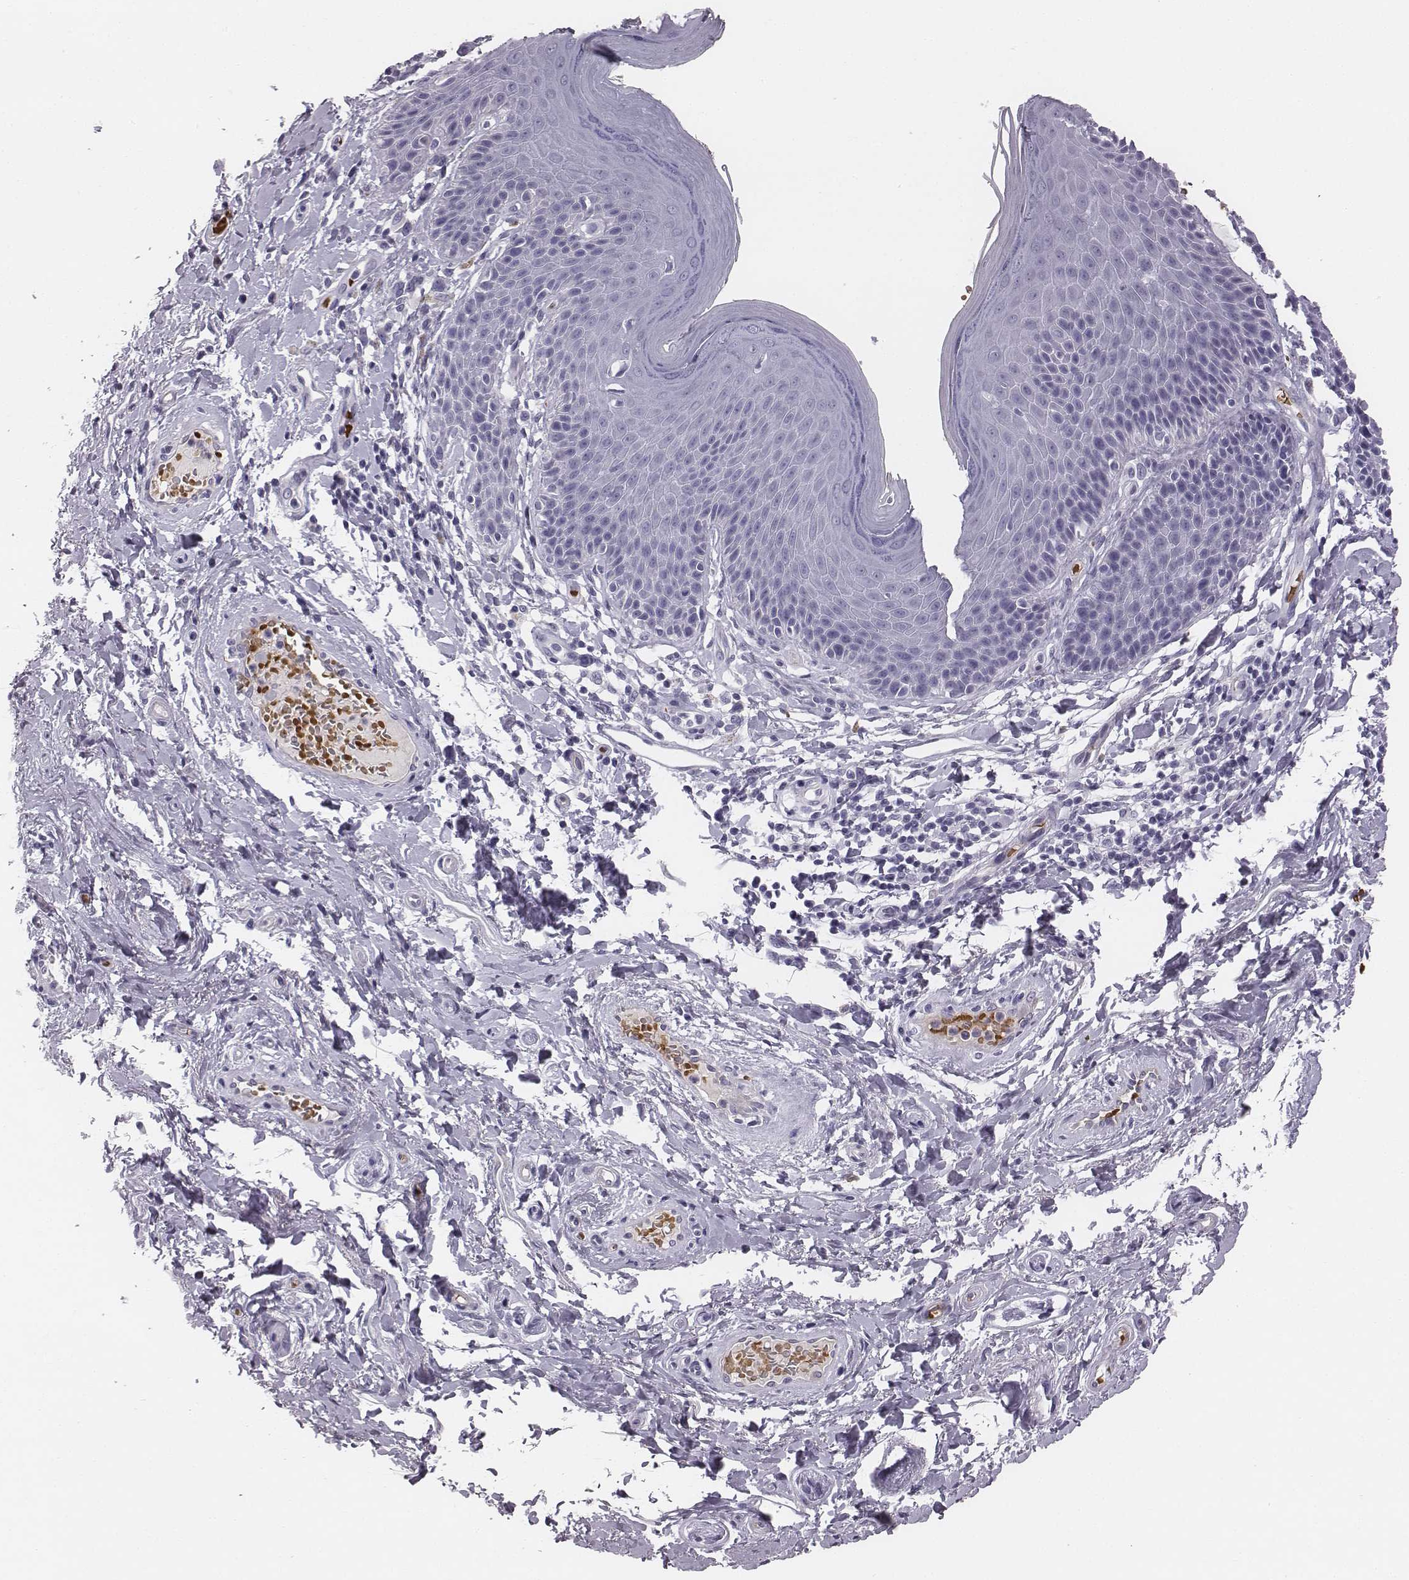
{"staining": {"intensity": "negative", "quantity": "none", "location": "none"}, "tissue": "skin", "cell_type": "Epidermal cells", "image_type": "normal", "snomed": [{"axis": "morphology", "description": "Normal tissue, NOS"}, {"axis": "topography", "description": "Anal"}, {"axis": "topography", "description": "Peripheral nerve tissue"}], "caption": "Immunohistochemistry photomicrograph of unremarkable skin stained for a protein (brown), which demonstrates no expression in epidermal cells.", "gene": "HBZ", "patient": {"sex": "male", "age": 51}}